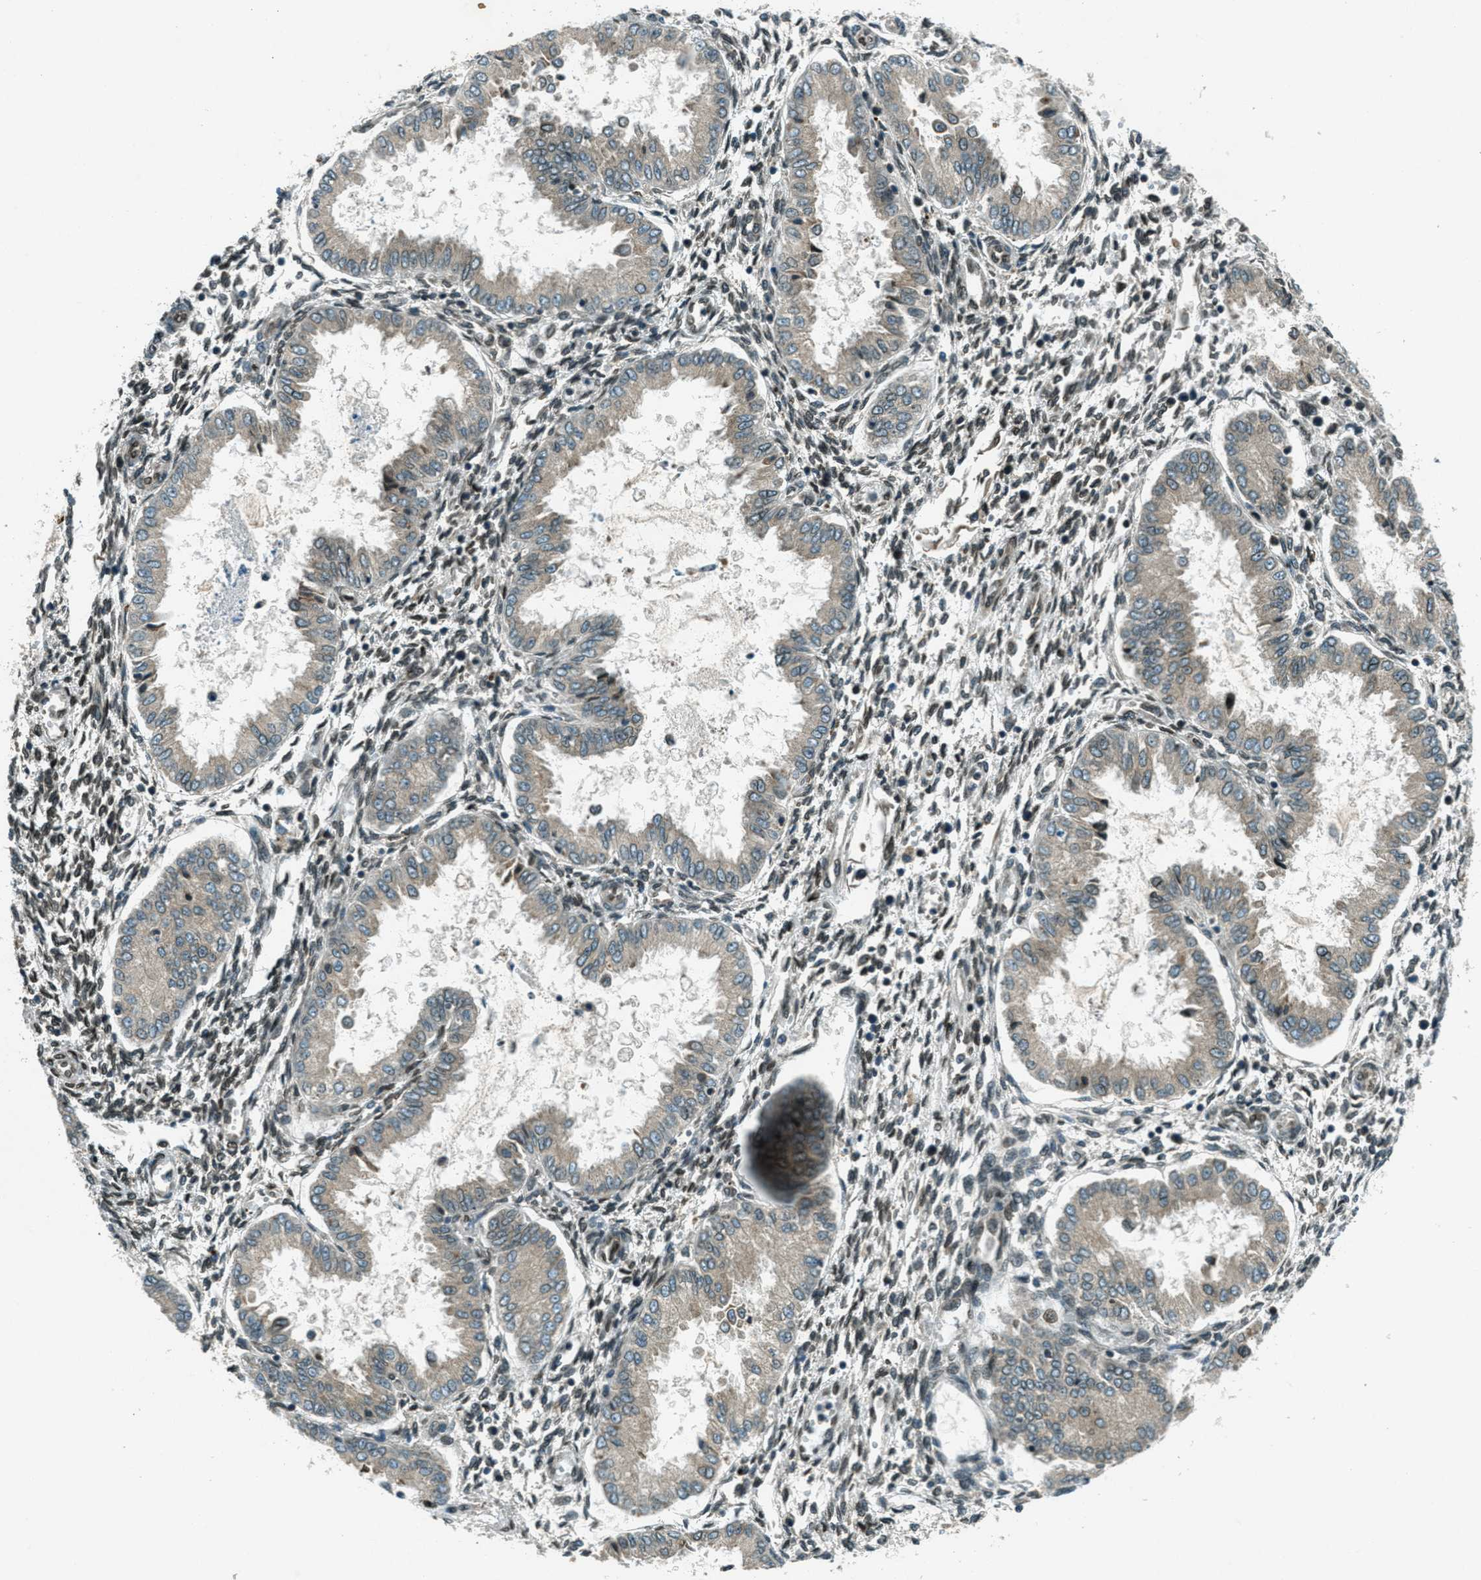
{"staining": {"intensity": "strong", "quantity": "25%-75%", "location": "cytoplasmic/membranous,nuclear"}, "tissue": "endometrium", "cell_type": "Cells in endometrial stroma", "image_type": "normal", "snomed": [{"axis": "morphology", "description": "Normal tissue, NOS"}, {"axis": "topography", "description": "Endometrium"}], "caption": "High-power microscopy captured an immunohistochemistry histopathology image of unremarkable endometrium, revealing strong cytoplasmic/membranous,nuclear expression in about 25%-75% of cells in endometrial stroma.", "gene": "LEMD2", "patient": {"sex": "female", "age": 33}}